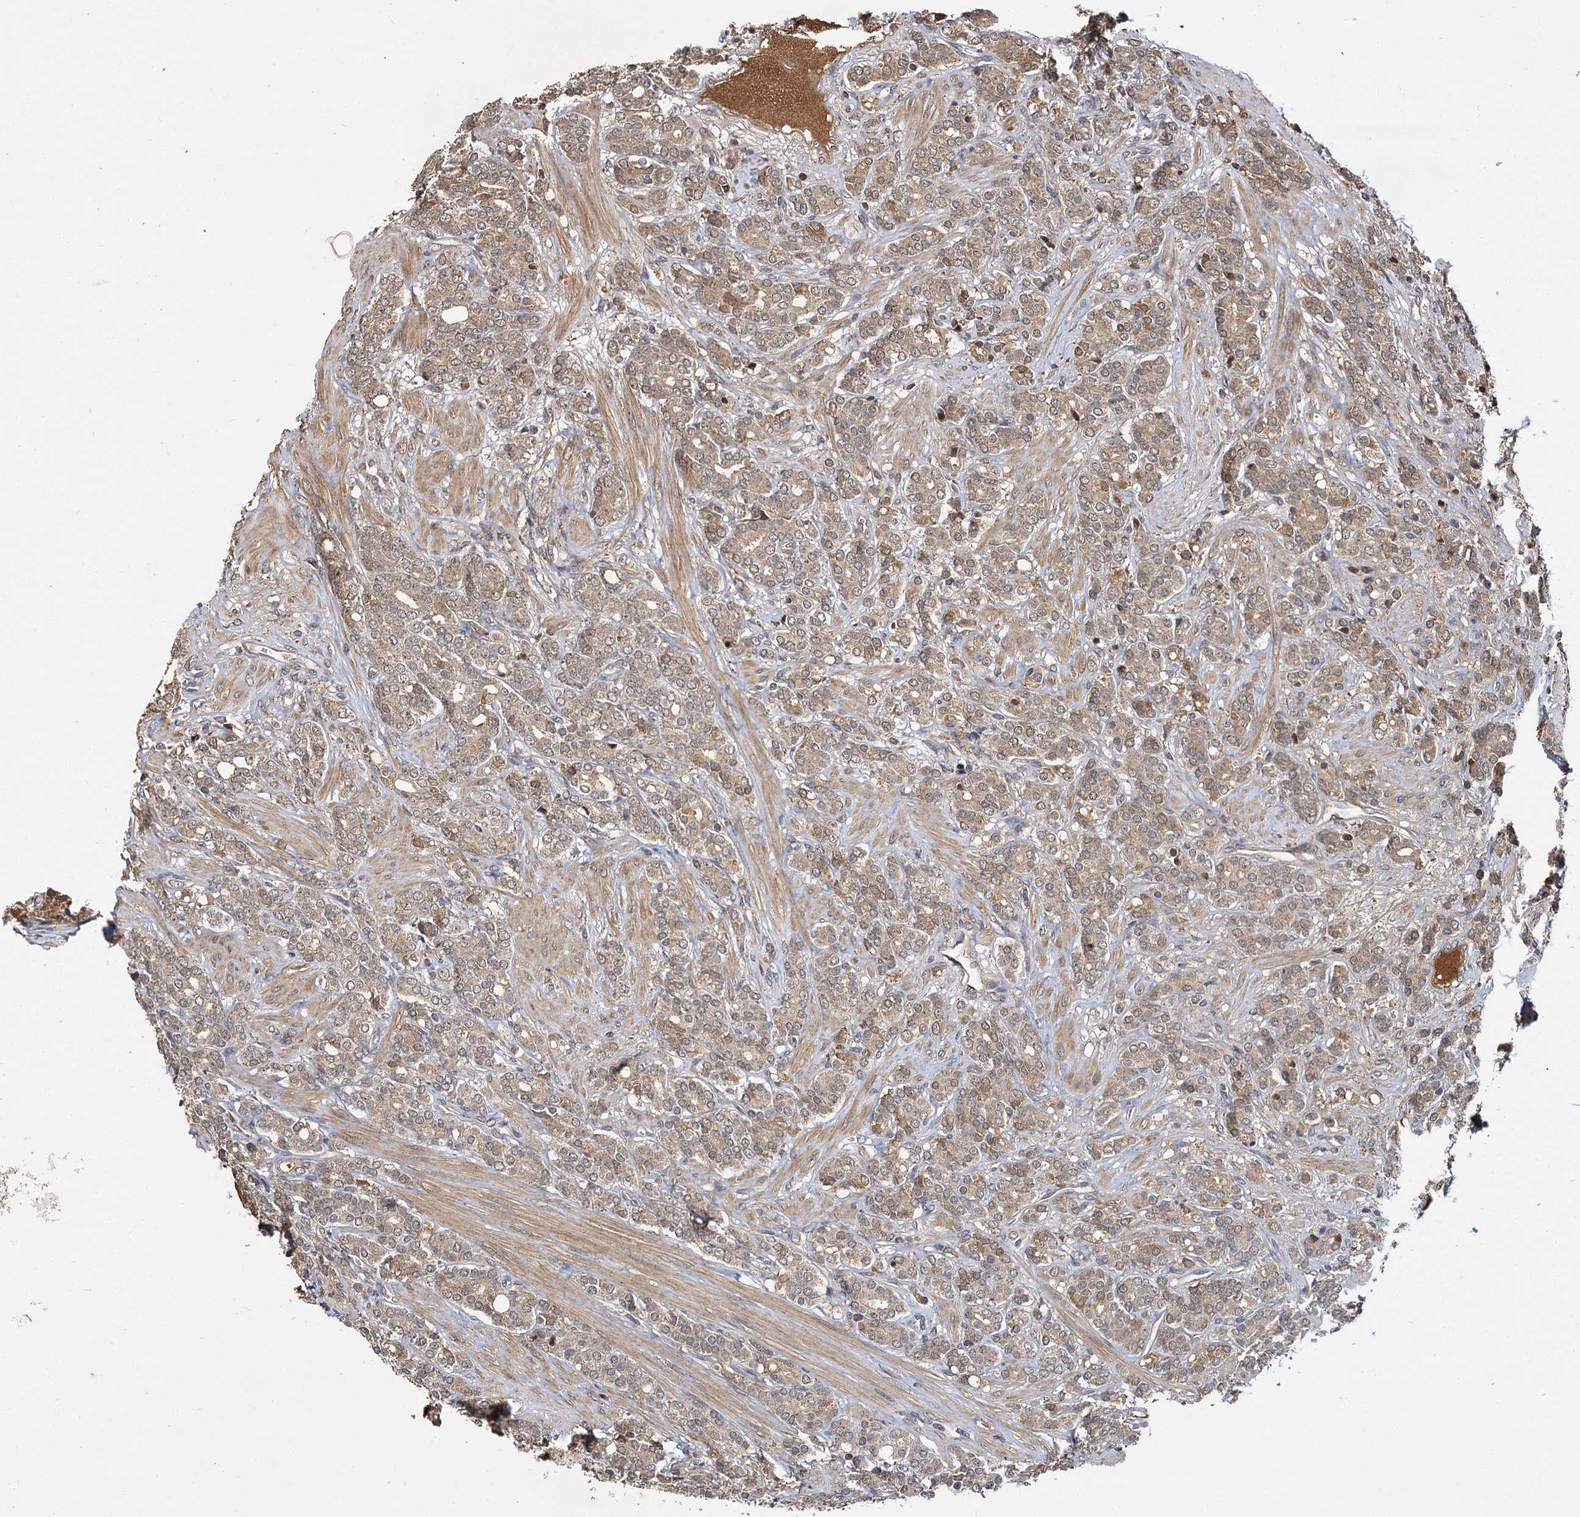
{"staining": {"intensity": "weak", "quantity": ">75%", "location": "cytoplasmic/membranous"}, "tissue": "prostate cancer", "cell_type": "Tumor cells", "image_type": "cancer", "snomed": [{"axis": "morphology", "description": "Adenocarcinoma, High grade"}, {"axis": "topography", "description": "Prostate"}], "caption": "Protein staining by immunohistochemistry reveals weak cytoplasmic/membranous staining in about >75% of tumor cells in prostate cancer.", "gene": "MBD6", "patient": {"sex": "male", "age": 62}}